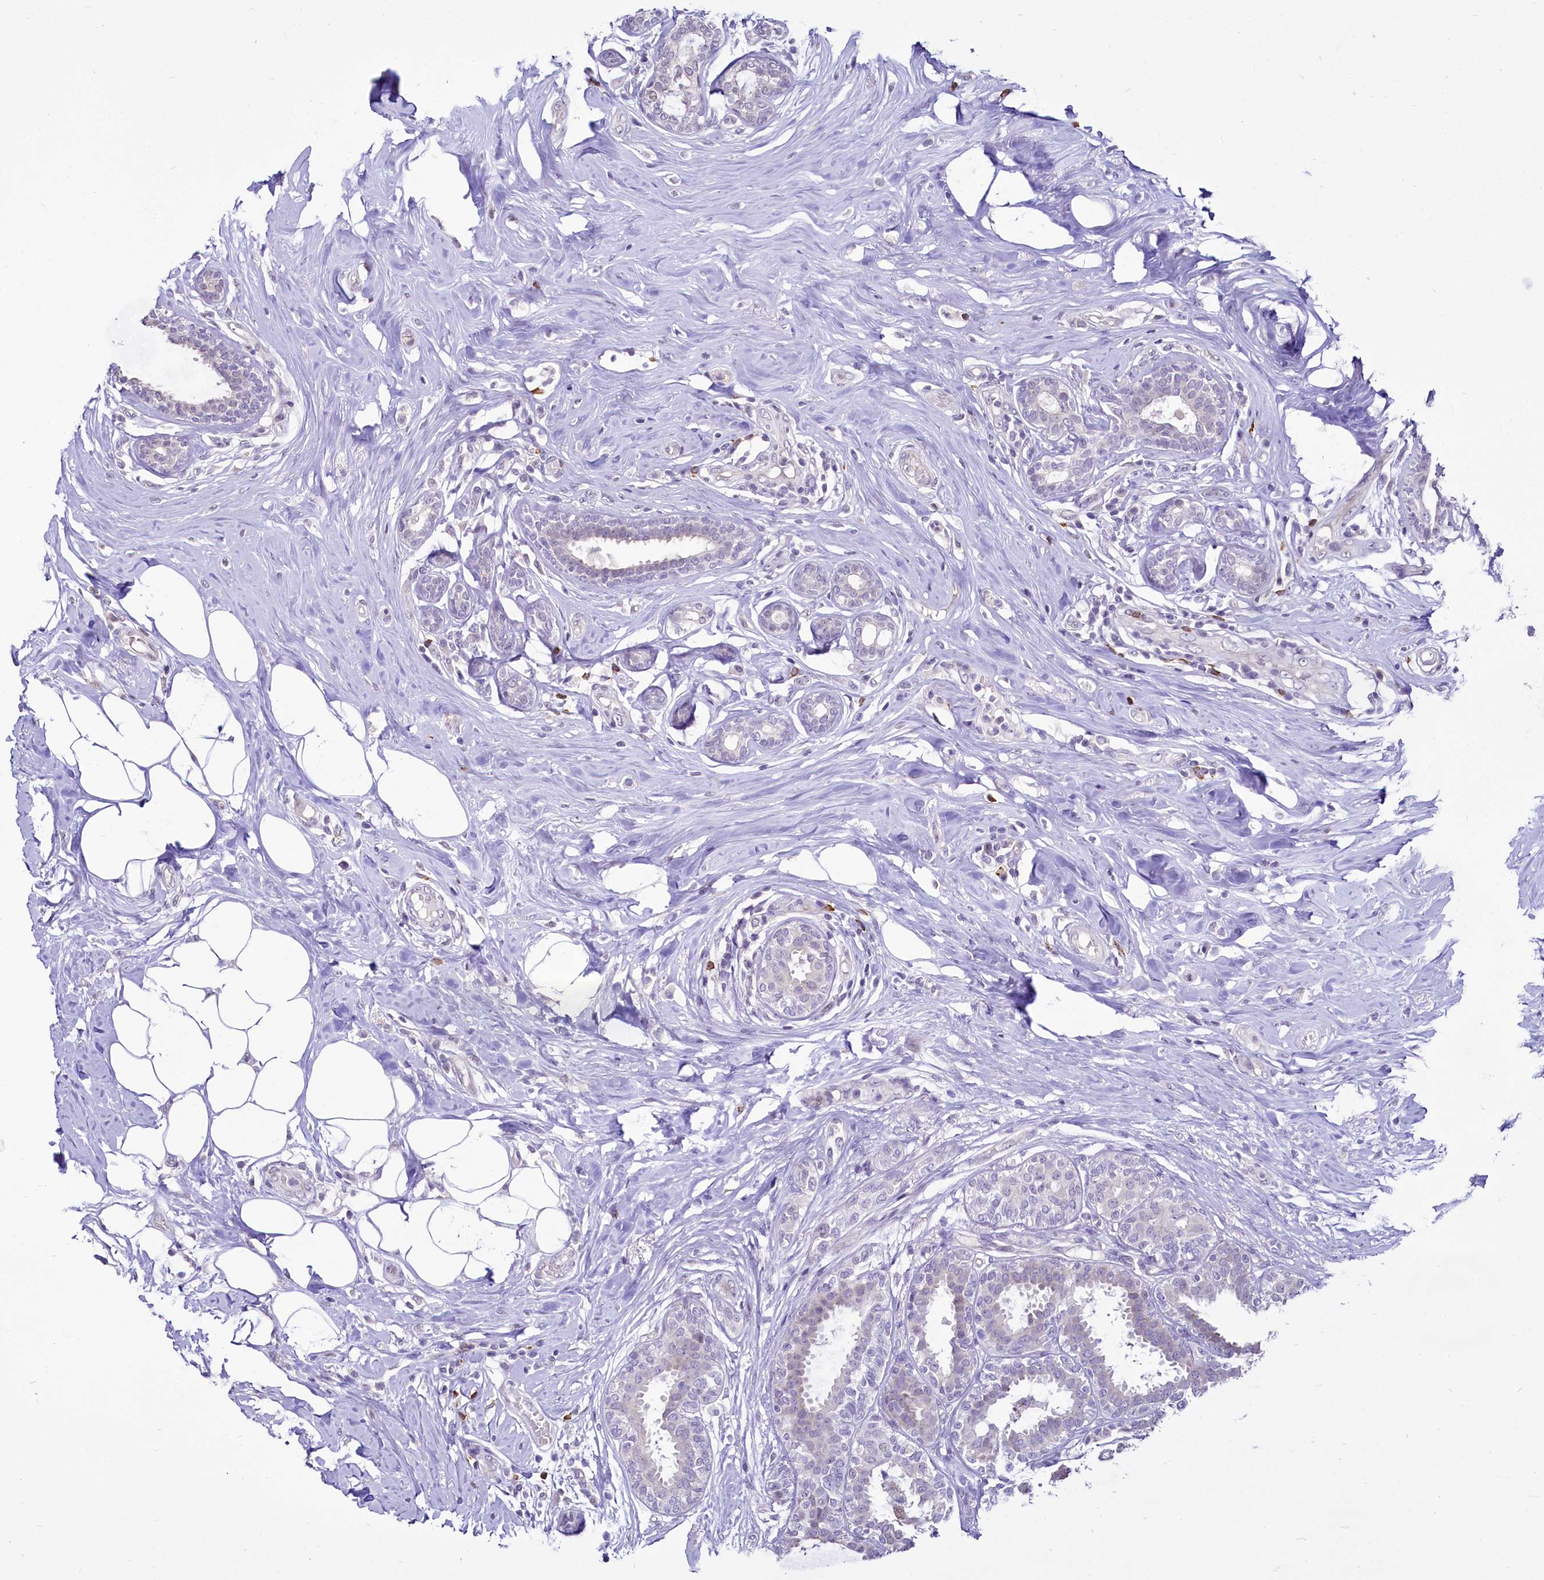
{"staining": {"intensity": "negative", "quantity": "none", "location": "none"}, "tissue": "breast cancer", "cell_type": "Tumor cells", "image_type": "cancer", "snomed": [{"axis": "morphology", "description": "Lobular carcinoma"}, {"axis": "topography", "description": "Breast"}], "caption": "There is no significant expression in tumor cells of lobular carcinoma (breast).", "gene": "BANK1", "patient": {"sex": "female", "age": 51}}